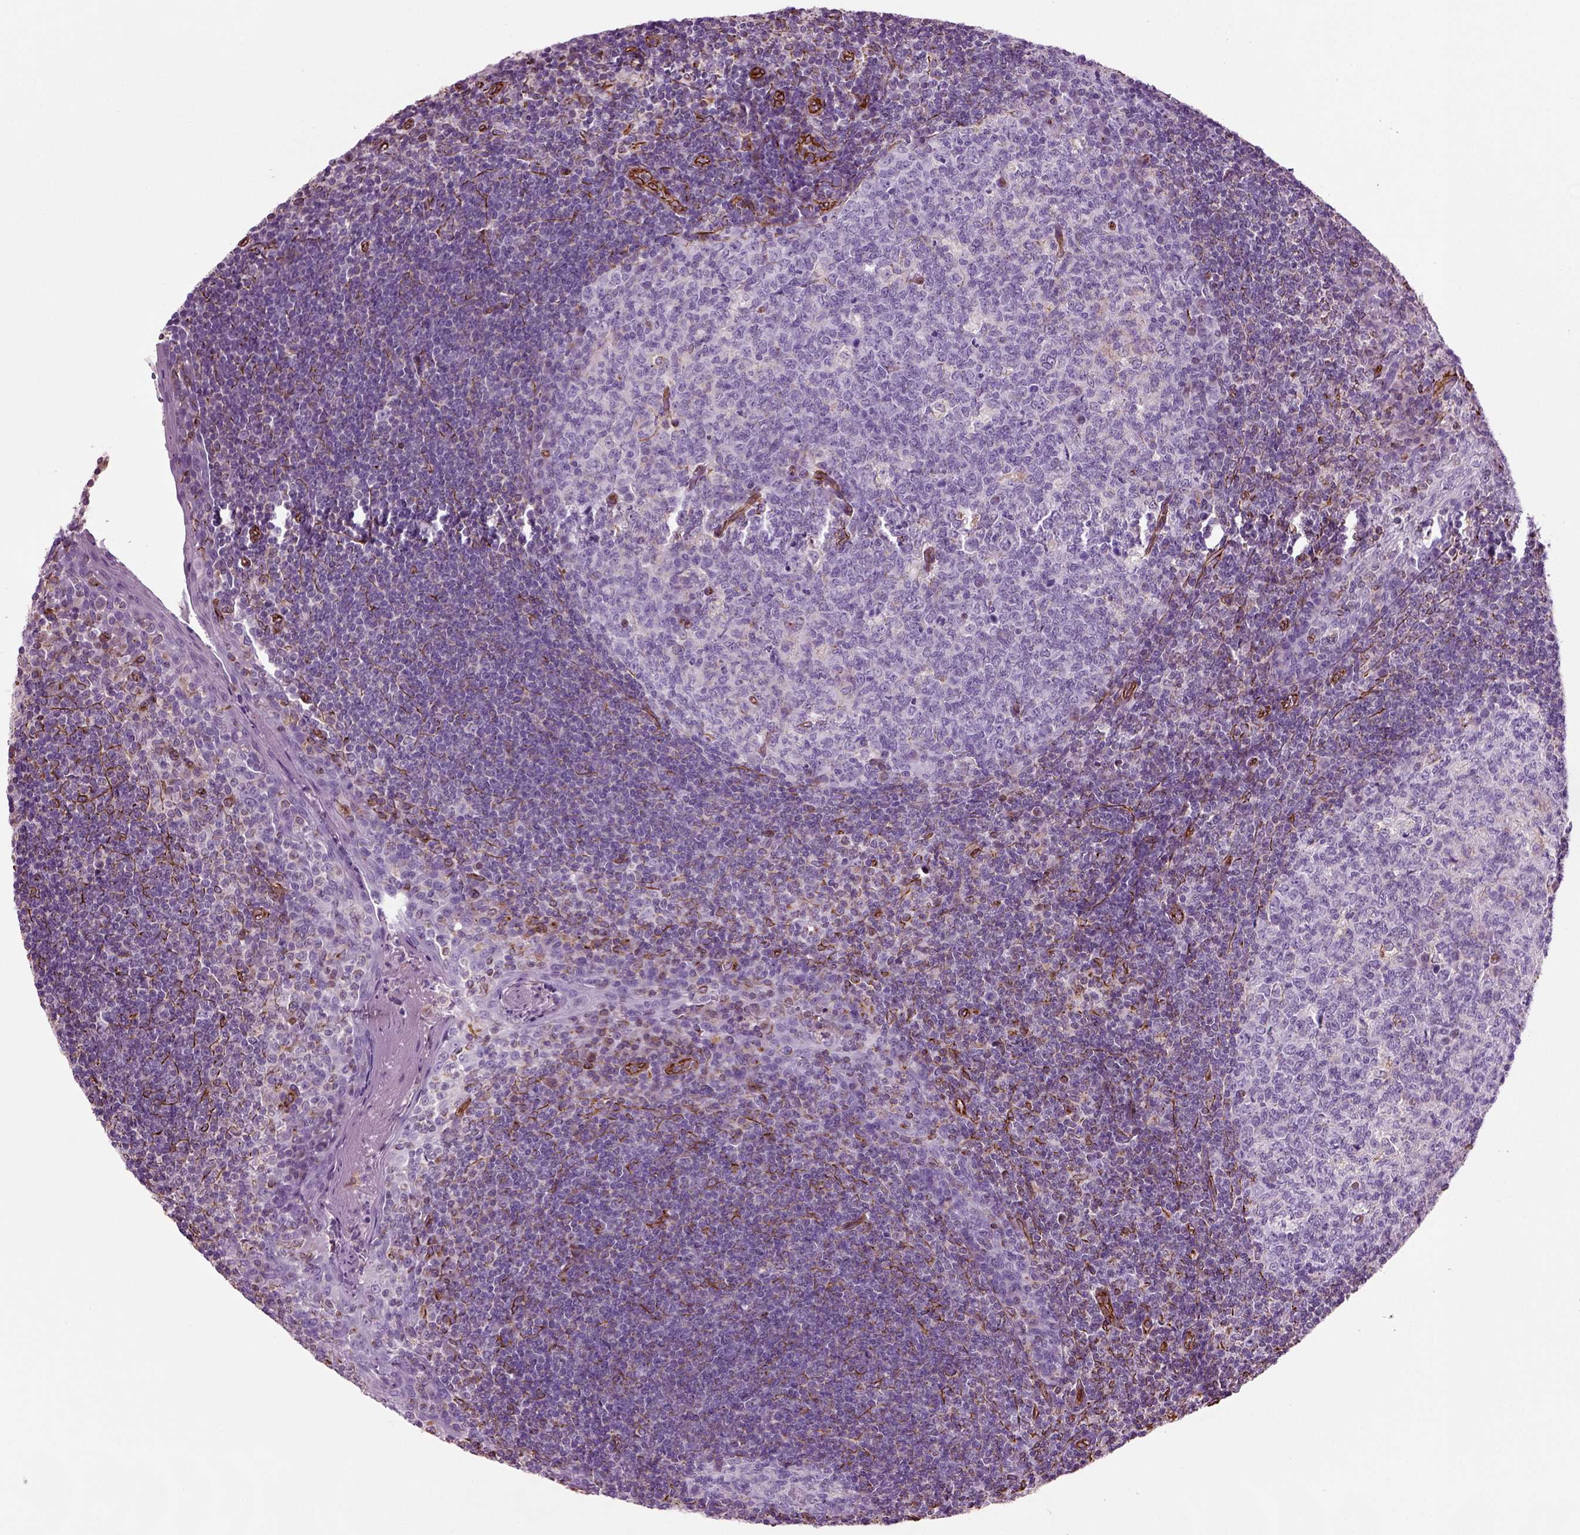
{"staining": {"intensity": "negative", "quantity": "none", "location": "none"}, "tissue": "tonsil", "cell_type": "Germinal center cells", "image_type": "normal", "snomed": [{"axis": "morphology", "description": "Normal tissue, NOS"}, {"axis": "topography", "description": "Tonsil"}], "caption": "Protein analysis of normal tonsil demonstrates no significant positivity in germinal center cells.", "gene": "ACER3", "patient": {"sex": "female", "age": 13}}